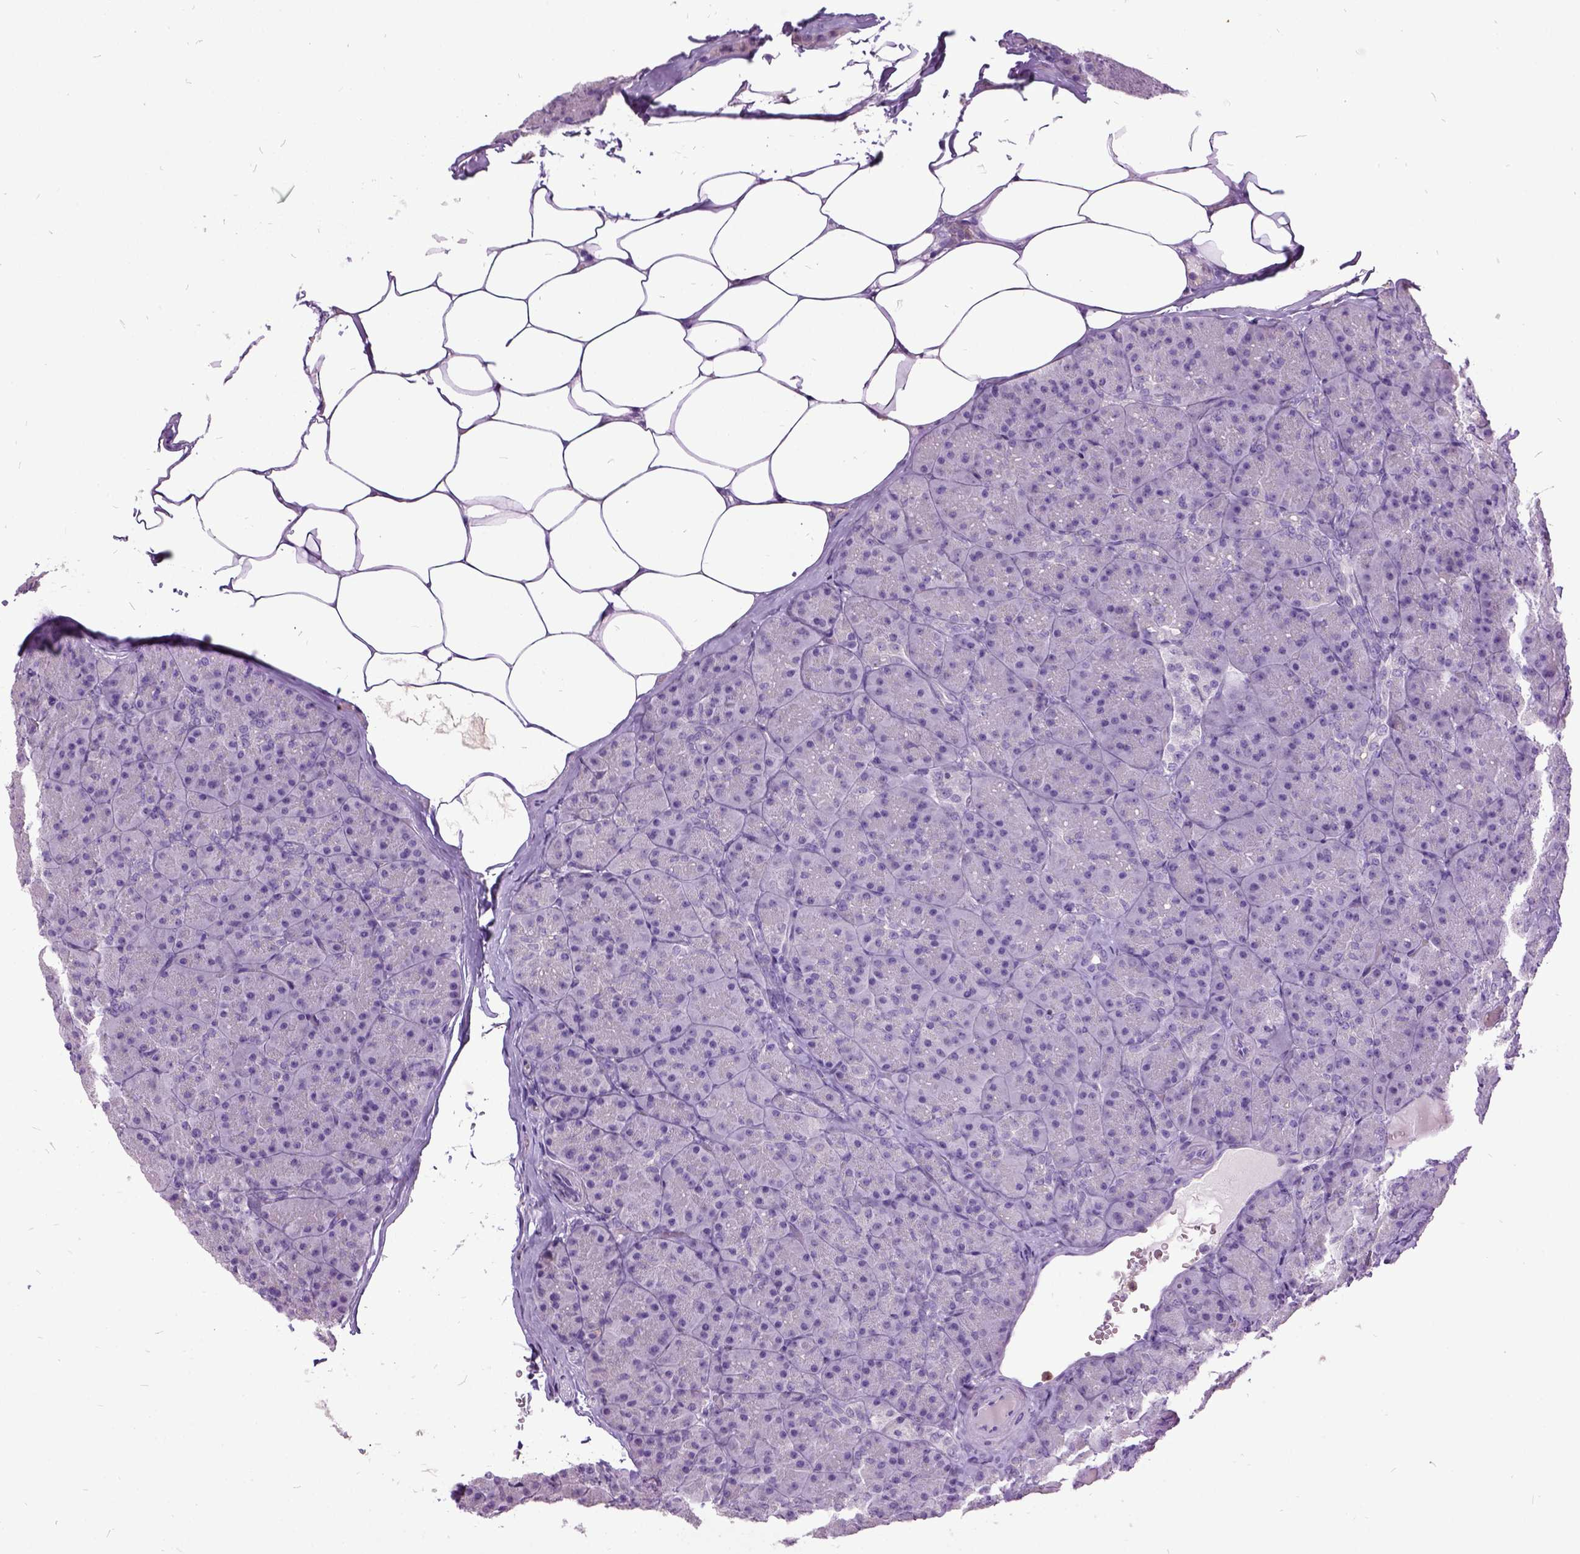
{"staining": {"intensity": "negative", "quantity": "none", "location": "none"}, "tissue": "pancreas", "cell_type": "Exocrine glandular cells", "image_type": "normal", "snomed": [{"axis": "morphology", "description": "Normal tissue, NOS"}, {"axis": "topography", "description": "Pancreas"}], "caption": "High power microscopy photomicrograph of an IHC histopathology image of benign pancreas, revealing no significant expression in exocrine glandular cells. (DAB (3,3'-diaminobenzidine) IHC, high magnification).", "gene": "MME", "patient": {"sex": "male", "age": 57}}